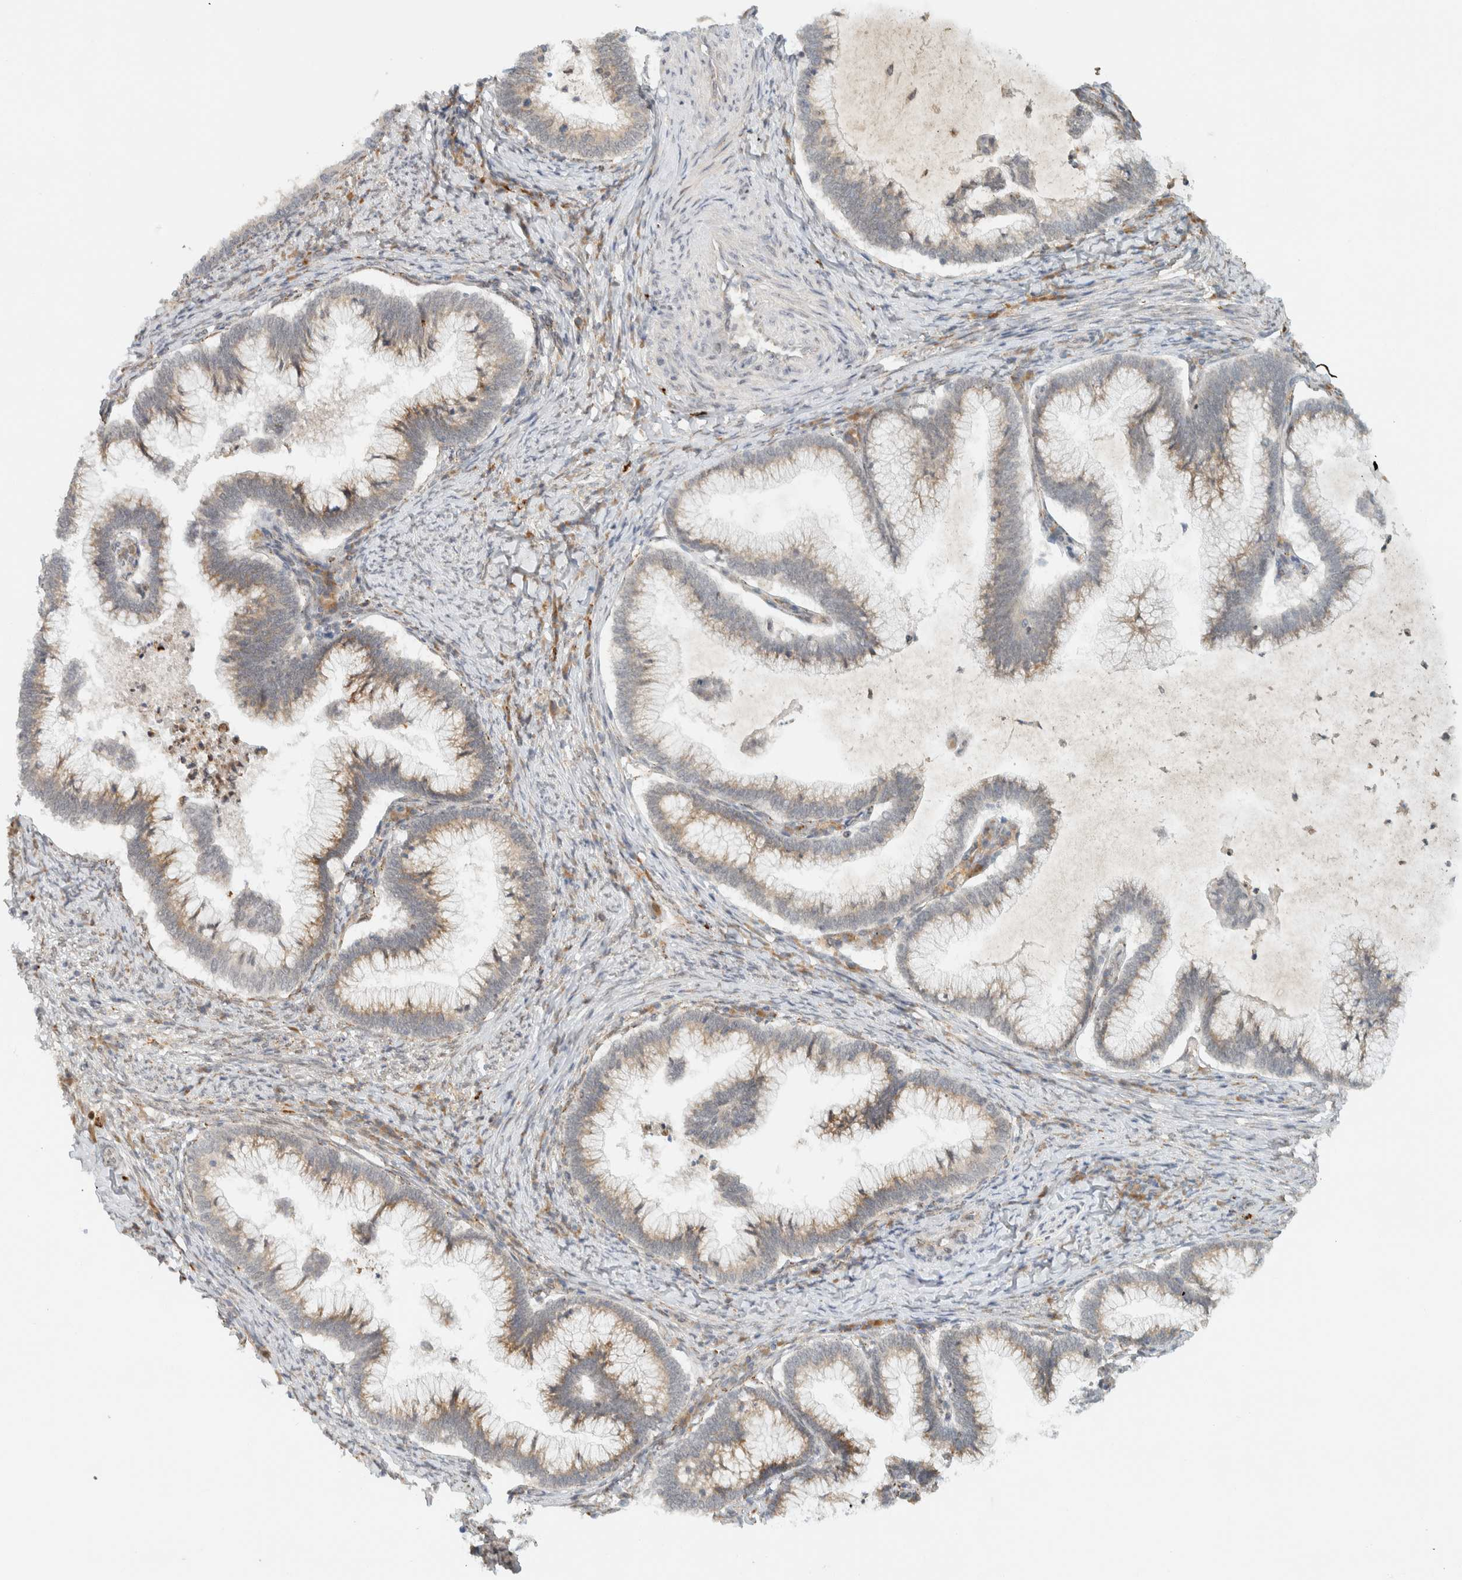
{"staining": {"intensity": "weak", "quantity": ">75%", "location": "cytoplasmic/membranous"}, "tissue": "cervical cancer", "cell_type": "Tumor cells", "image_type": "cancer", "snomed": [{"axis": "morphology", "description": "Adenocarcinoma, NOS"}, {"axis": "topography", "description": "Cervix"}], "caption": "DAB (3,3'-diaminobenzidine) immunohistochemical staining of cervical adenocarcinoma displays weak cytoplasmic/membranous protein positivity in about >75% of tumor cells.", "gene": "ITPRID1", "patient": {"sex": "female", "age": 36}}